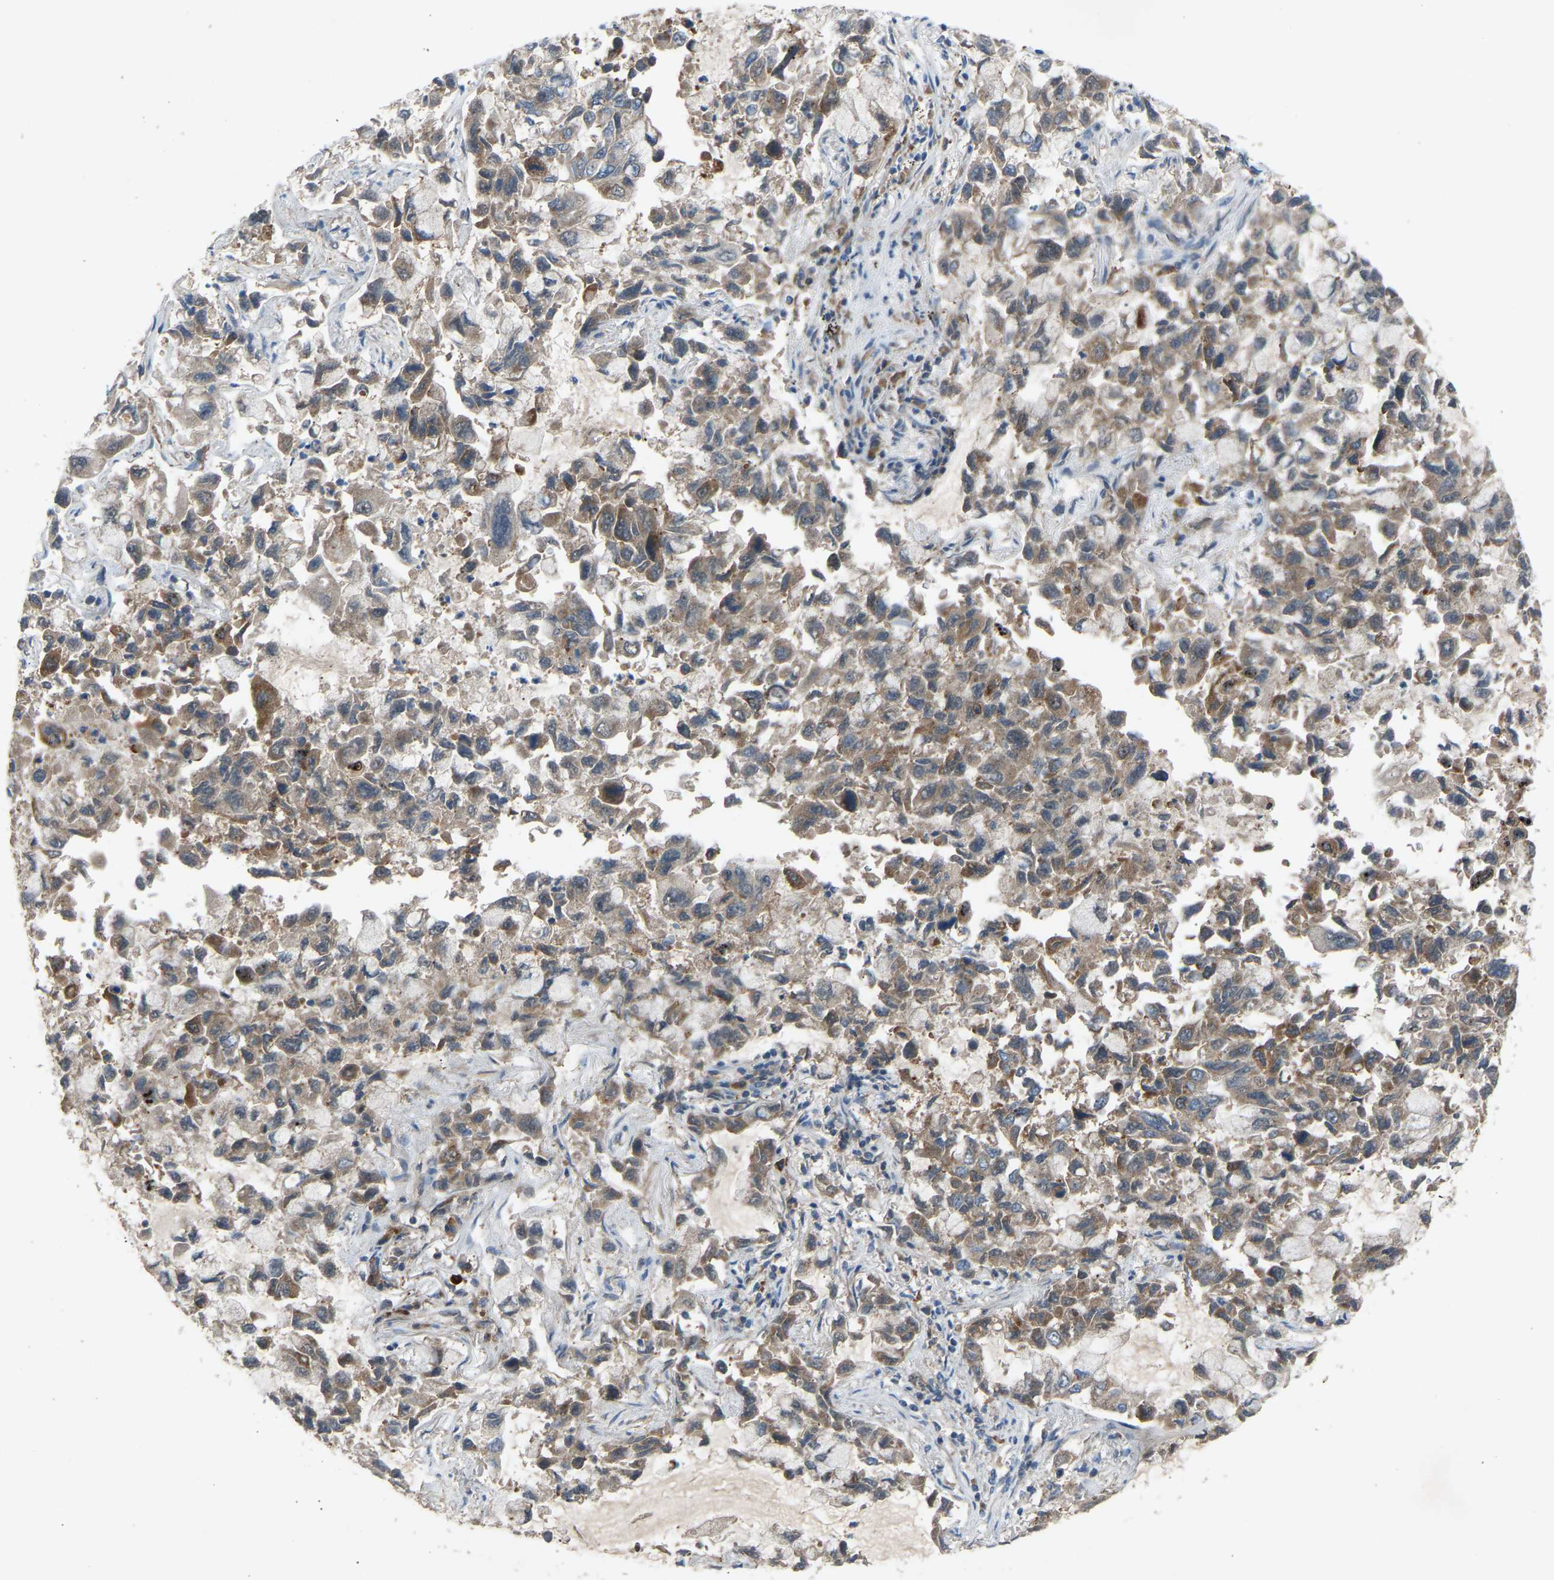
{"staining": {"intensity": "moderate", "quantity": ">75%", "location": "cytoplasmic/membranous"}, "tissue": "lung cancer", "cell_type": "Tumor cells", "image_type": "cancer", "snomed": [{"axis": "morphology", "description": "Adenocarcinoma, NOS"}, {"axis": "topography", "description": "Lung"}], "caption": "Immunohistochemistry of lung cancer reveals medium levels of moderate cytoplasmic/membranous positivity in about >75% of tumor cells.", "gene": "GAS2L1", "patient": {"sex": "male", "age": 64}}